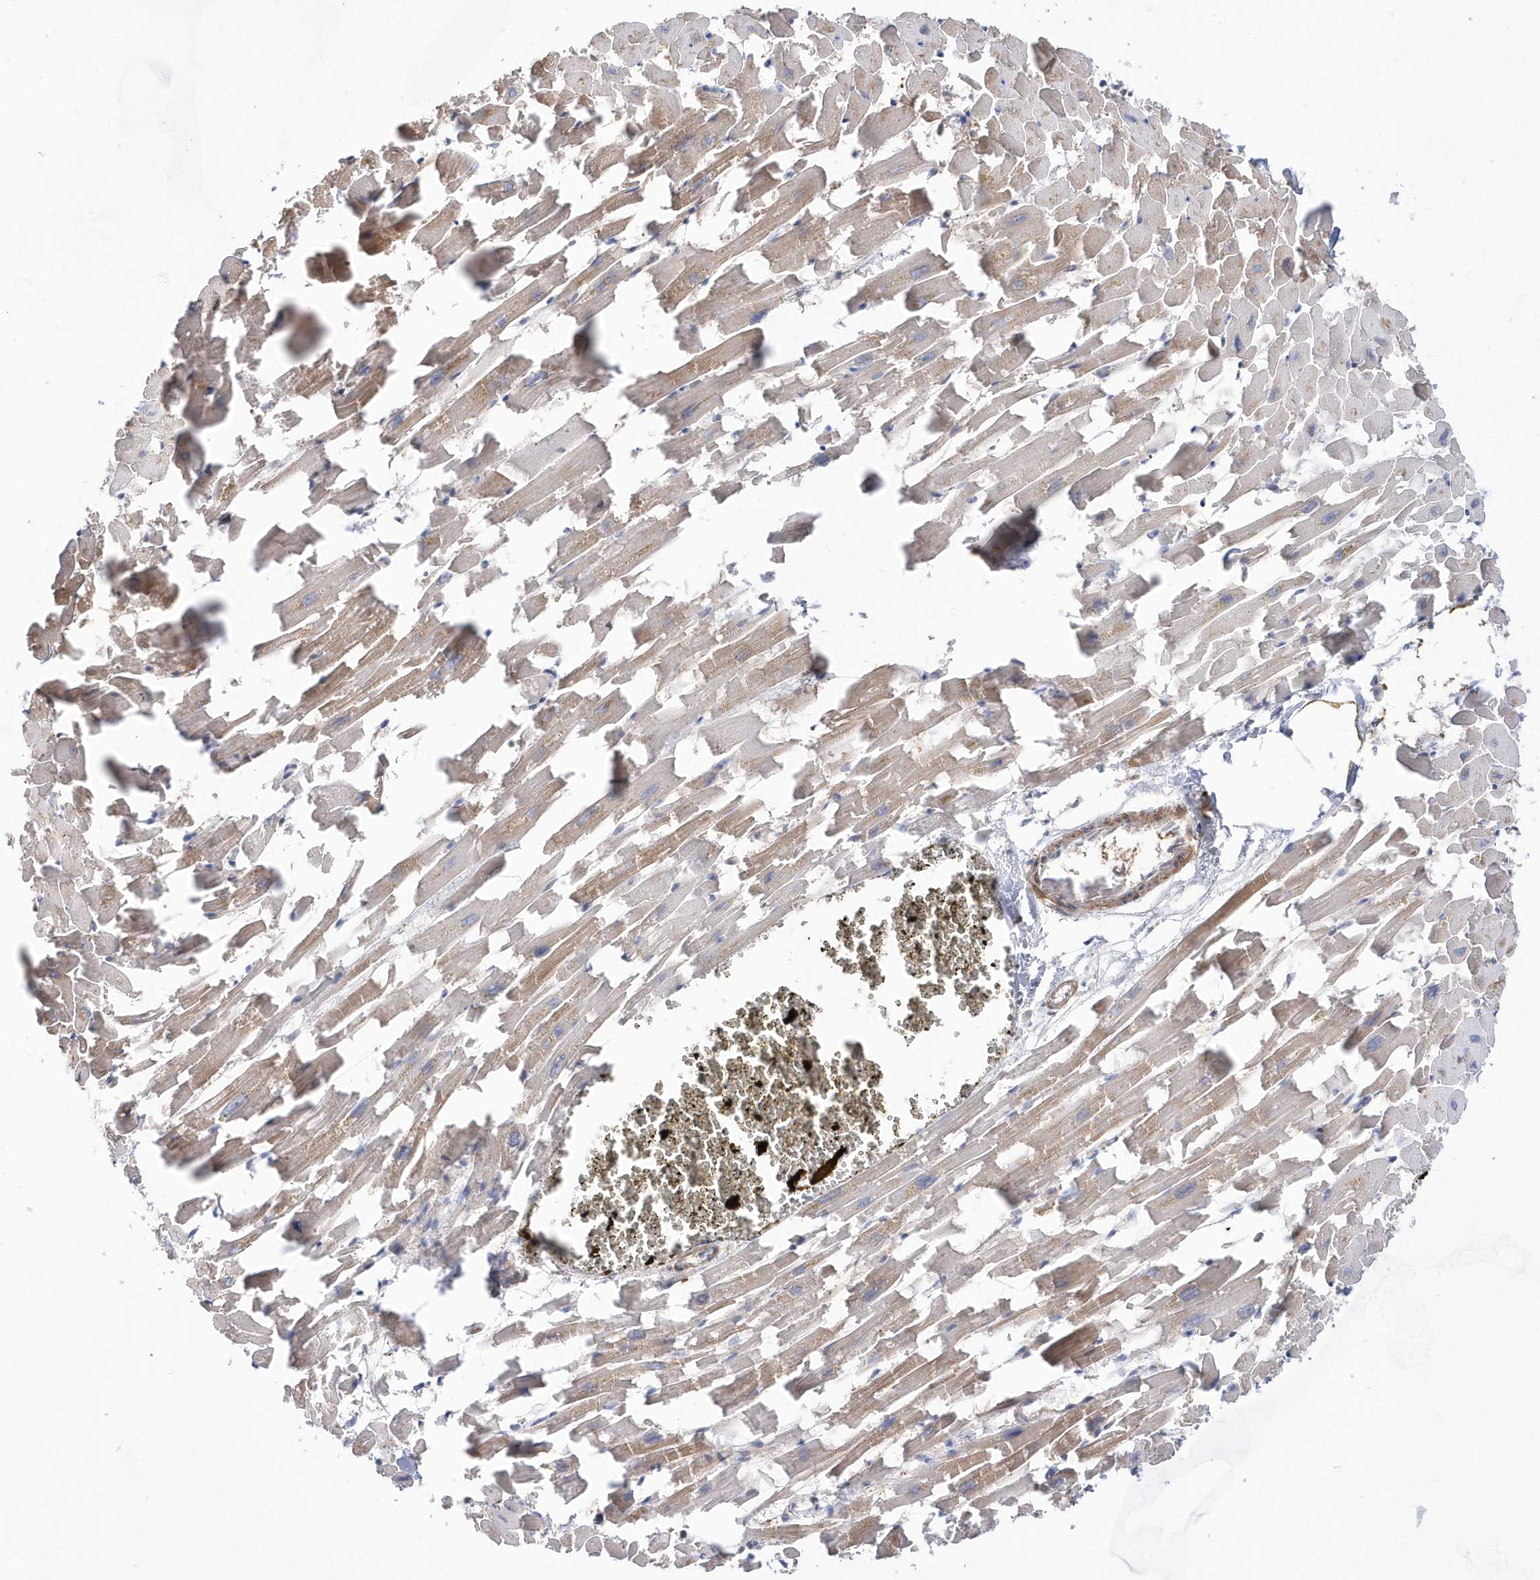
{"staining": {"intensity": "weak", "quantity": "25%-75%", "location": "cytoplasmic/membranous"}, "tissue": "heart muscle", "cell_type": "Cardiomyocytes", "image_type": "normal", "snomed": [{"axis": "morphology", "description": "Normal tissue, NOS"}, {"axis": "topography", "description": "Heart"}], "caption": "Heart muscle stained for a protein (brown) displays weak cytoplasmic/membranous positive positivity in about 25%-75% of cardiomyocytes.", "gene": "BDH2", "patient": {"sex": "female", "age": 64}}